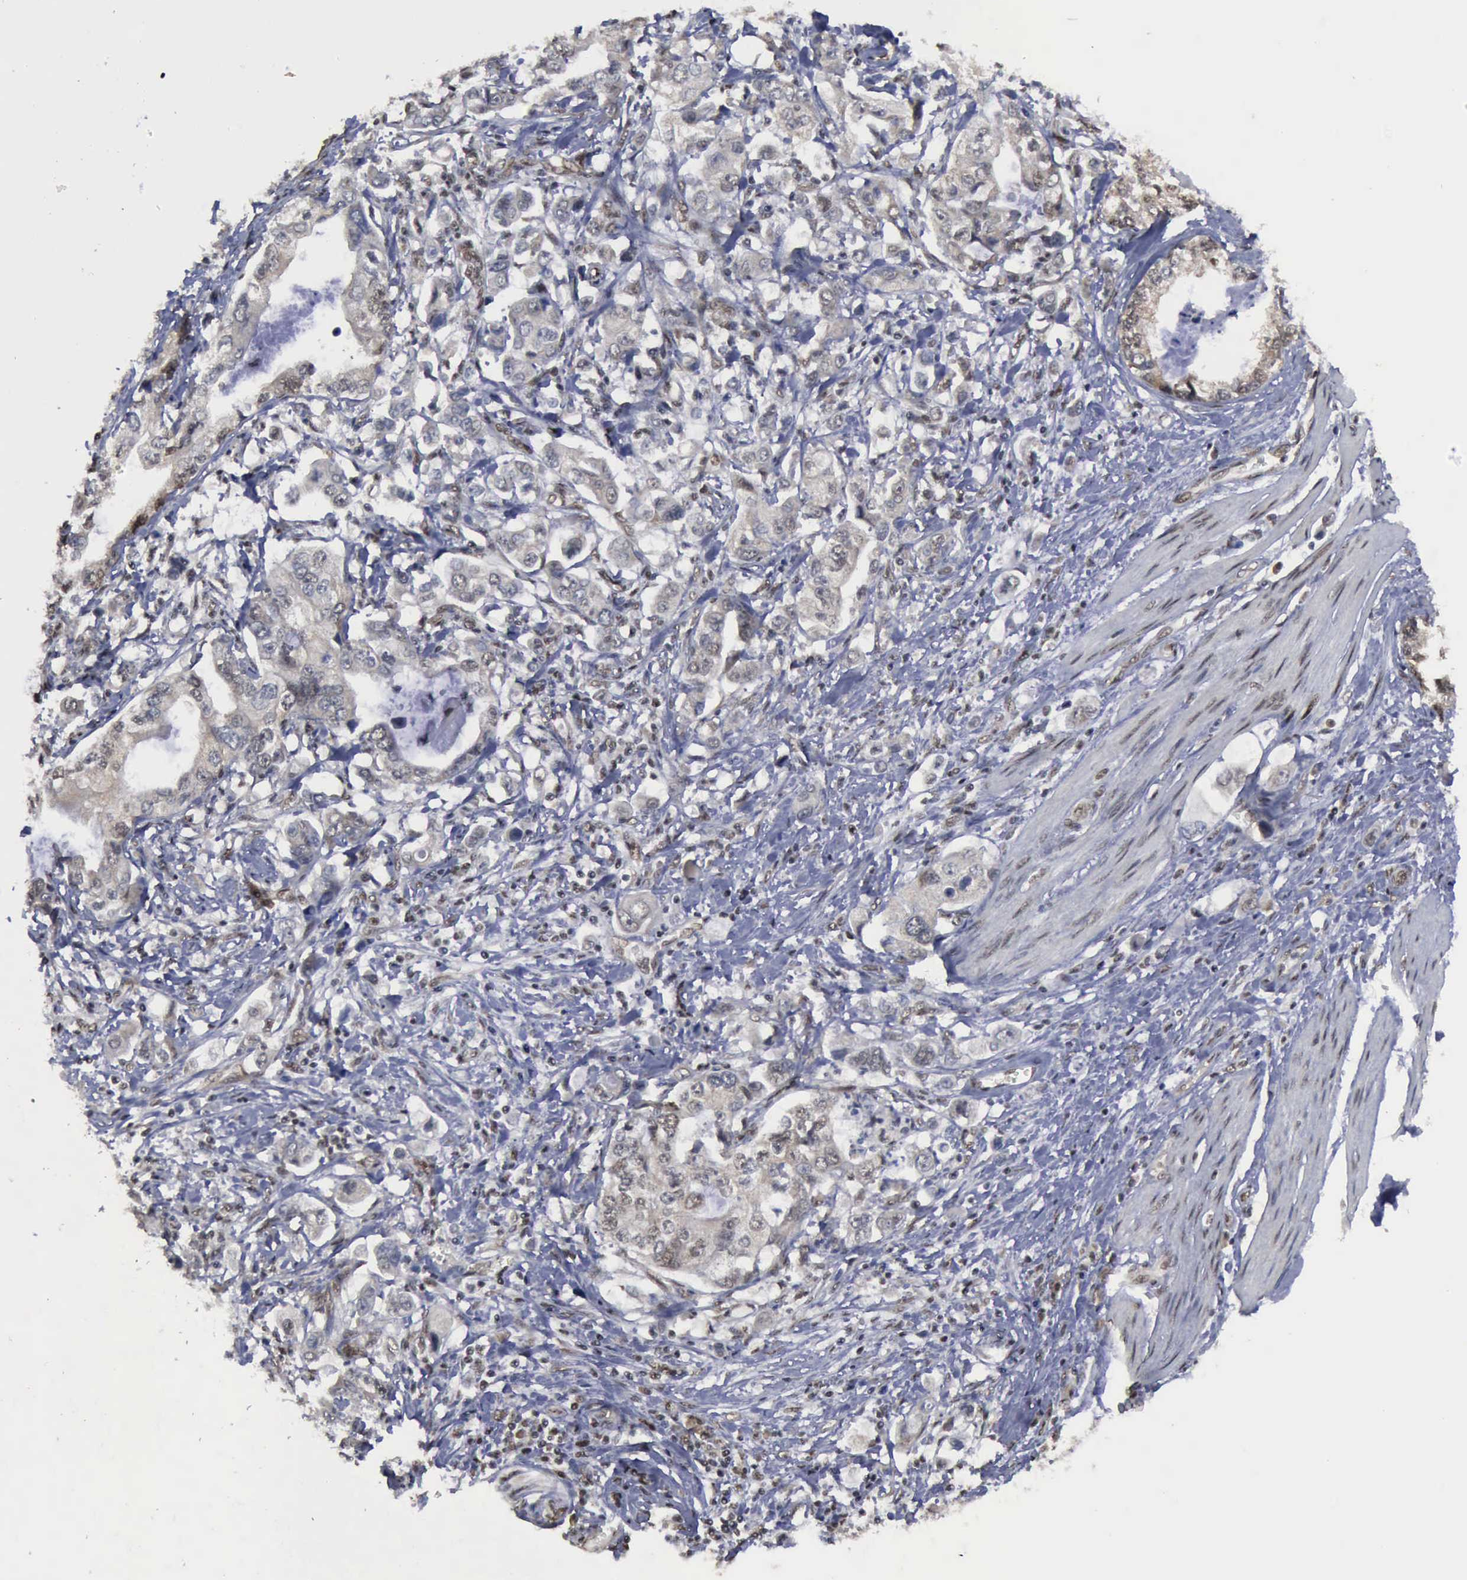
{"staining": {"intensity": "weak", "quantity": "25%-75%", "location": "cytoplasmic/membranous,nuclear"}, "tissue": "stomach cancer", "cell_type": "Tumor cells", "image_type": "cancer", "snomed": [{"axis": "morphology", "description": "Adenocarcinoma, NOS"}, {"axis": "topography", "description": "Pancreas"}, {"axis": "topography", "description": "Stomach, upper"}], "caption": "Human stomach adenocarcinoma stained with a brown dye shows weak cytoplasmic/membranous and nuclear positive positivity in approximately 25%-75% of tumor cells.", "gene": "RTCB", "patient": {"sex": "male", "age": 77}}